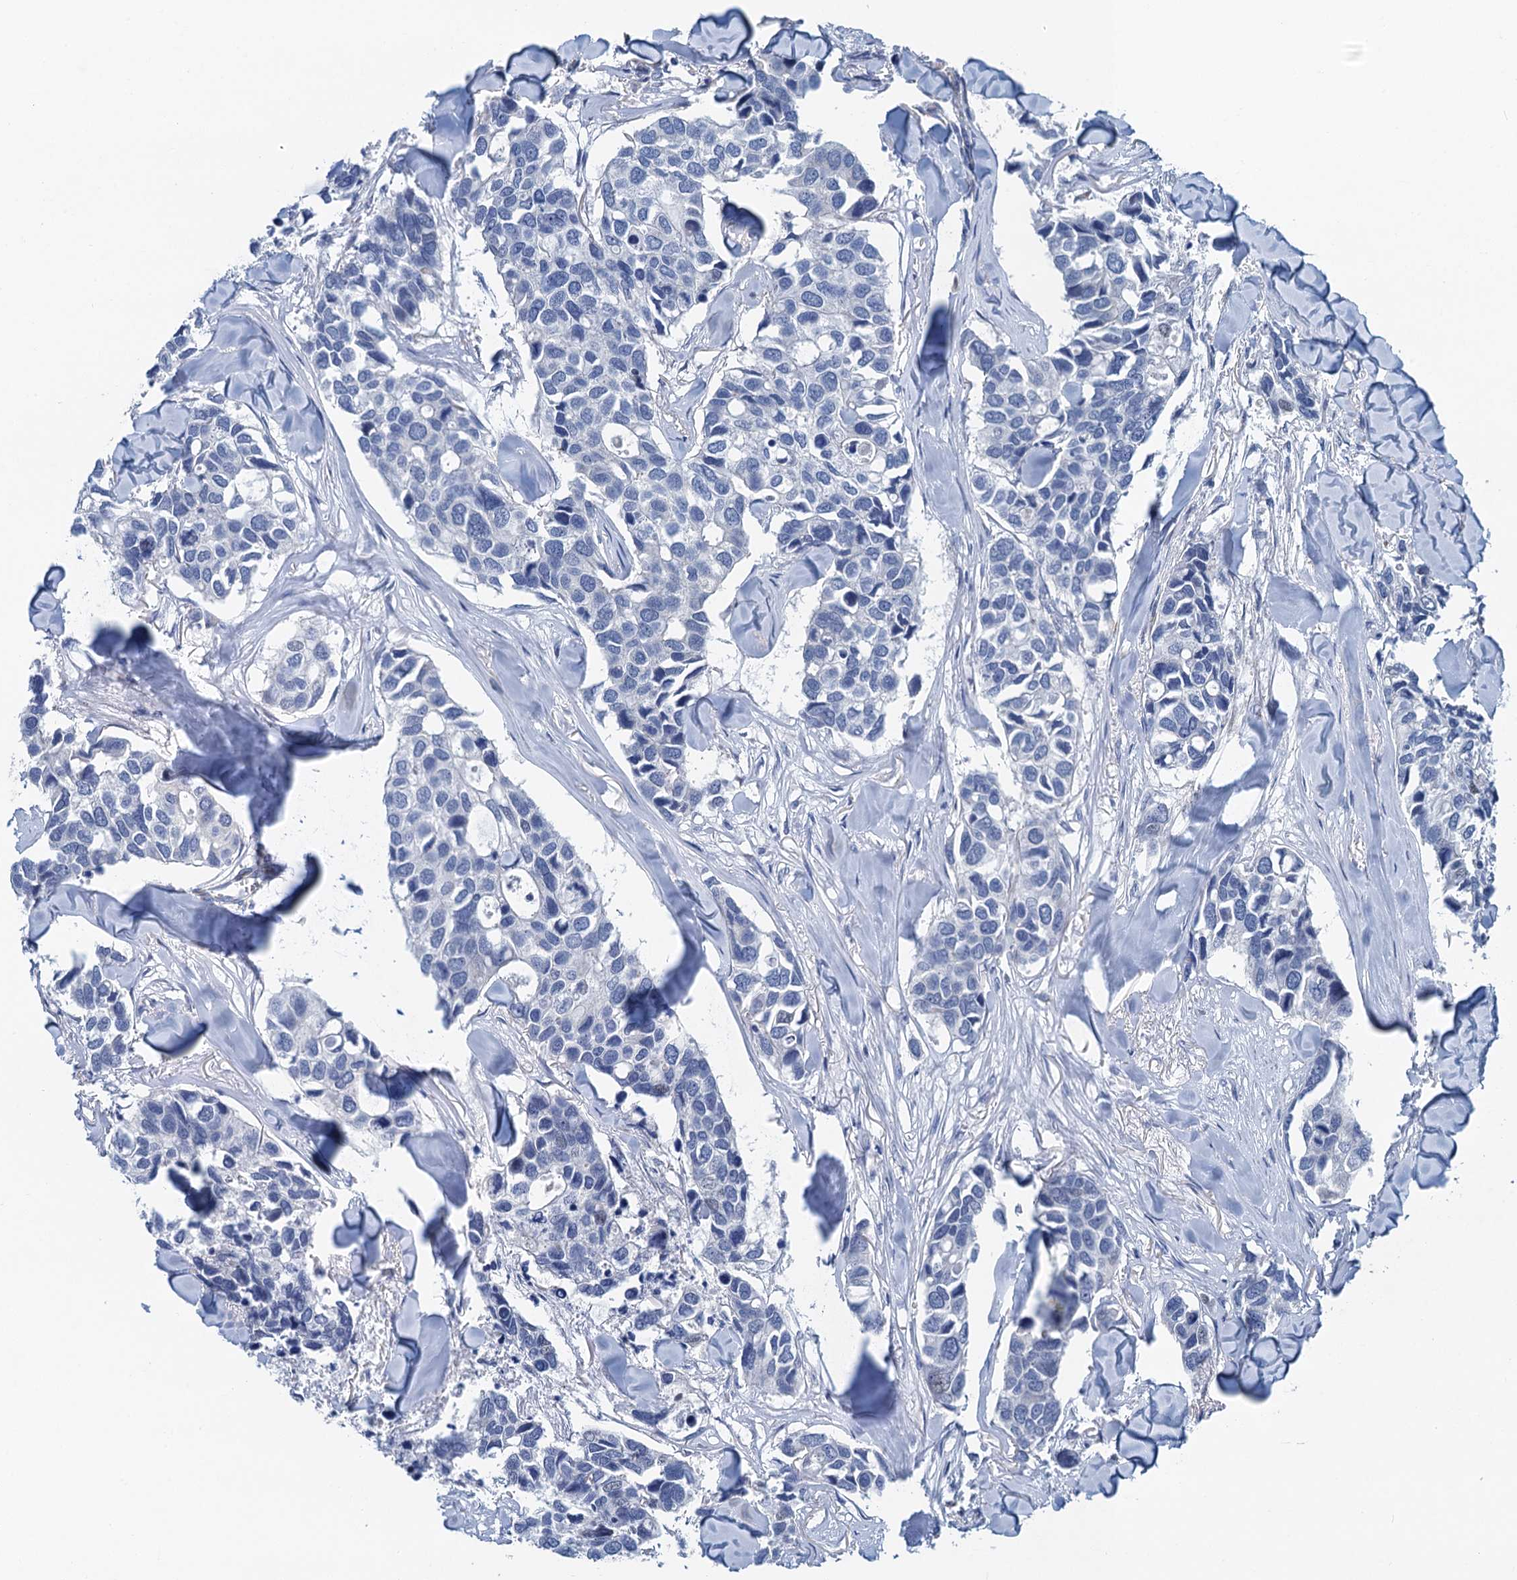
{"staining": {"intensity": "negative", "quantity": "none", "location": "none"}, "tissue": "breast cancer", "cell_type": "Tumor cells", "image_type": "cancer", "snomed": [{"axis": "morphology", "description": "Duct carcinoma"}, {"axis": "topography", "description": "Breast"}], "caption": "Image shows no protein positivity in tumor cells of infiltrating ductal carcinoma (breast) tissue. Nuclei are stained in blue.", "gene": "NBEA", "patient": {"sex": "female", "age": 83}}